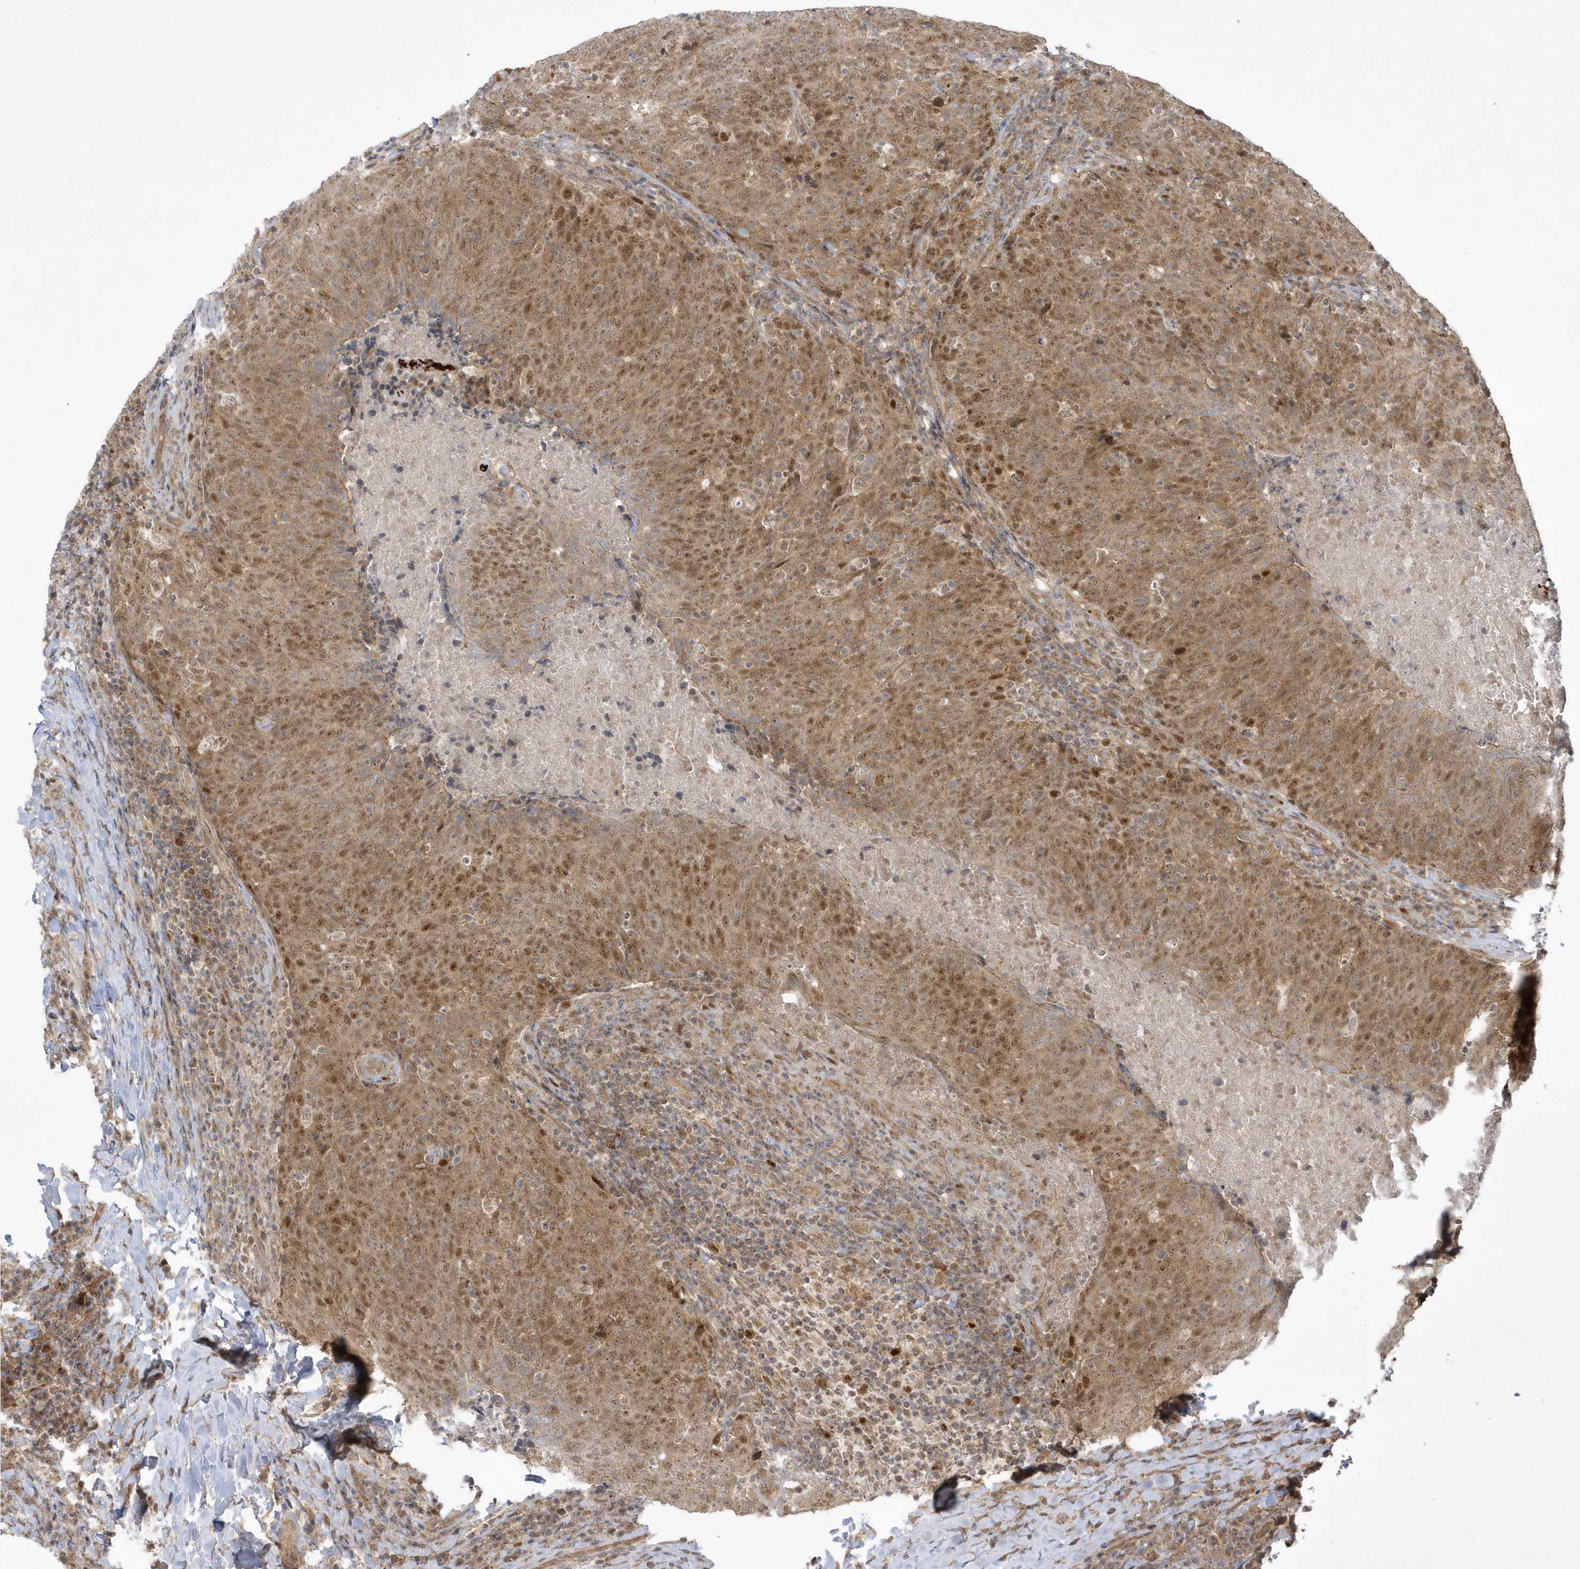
{"staining": {"intensity": "moderate", "quantity": ">75%", "location": "cytoplasmic/membranous,nuclear"}, "tissue": "head and neck cancer", "cell_type": "Tumor cells", "image_type": "cancer", "snomed": [{"axis": "morphology", "description": "Squamous cell carcinoma, NOS"}, {"axis": "morphology", "description": "Squamous cell carcinoma, metastatic, NOS"}, {"axis": "topography", "description": "Lymph node"}, {"axis": "topography", "description": "Head-Neck"}], "caption": "Immunohistochemistry image of head and neck cancer stained for a protein (brown), which exhibits medium levels of moderate cytoplasmic/membranous and nuclear expression in approximately >75% of tumor cells.", "gene": "NAF1", "patient": {"sex": "male", "age": 62}}